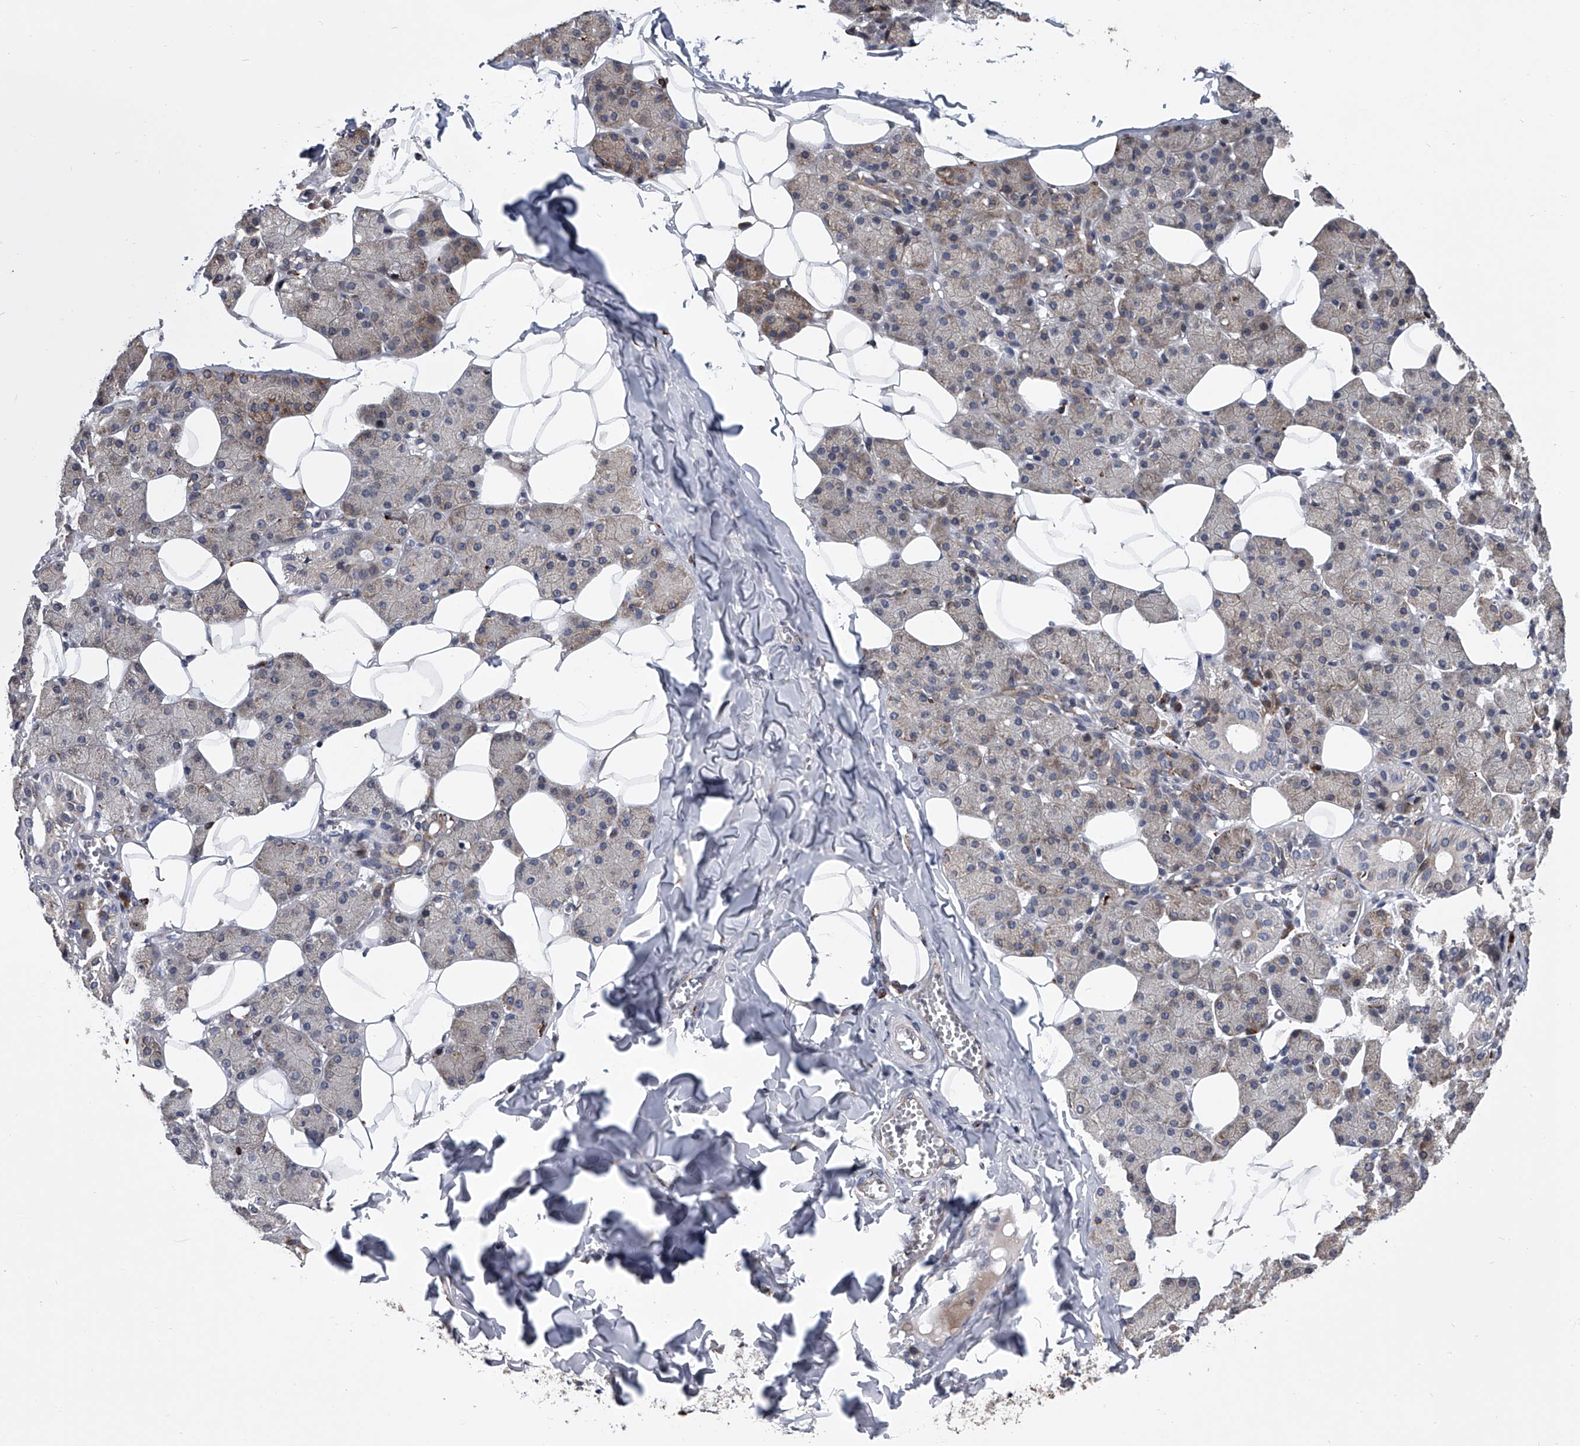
{"staining": {"intensity": "strong", "quantity": "<25%", "location": "cytoplasmic/membranous"}, "tissue": "salivary gland", "cell_type": "Glandular cells", "image_type": "normal", "snomed": [{"axis": "morphology", "description": "Normal tissue, NOS"}, {"axis": "topography", "description": "Salivary gland"}], "caption": "Brown immunohistochemical staining in normal salivary gland exhibits strong cytoplasmic/membranous staining in about <25% of glandular cells.", "gene": "TRIM8", "patient": {"sex": "female", "age": 33}}